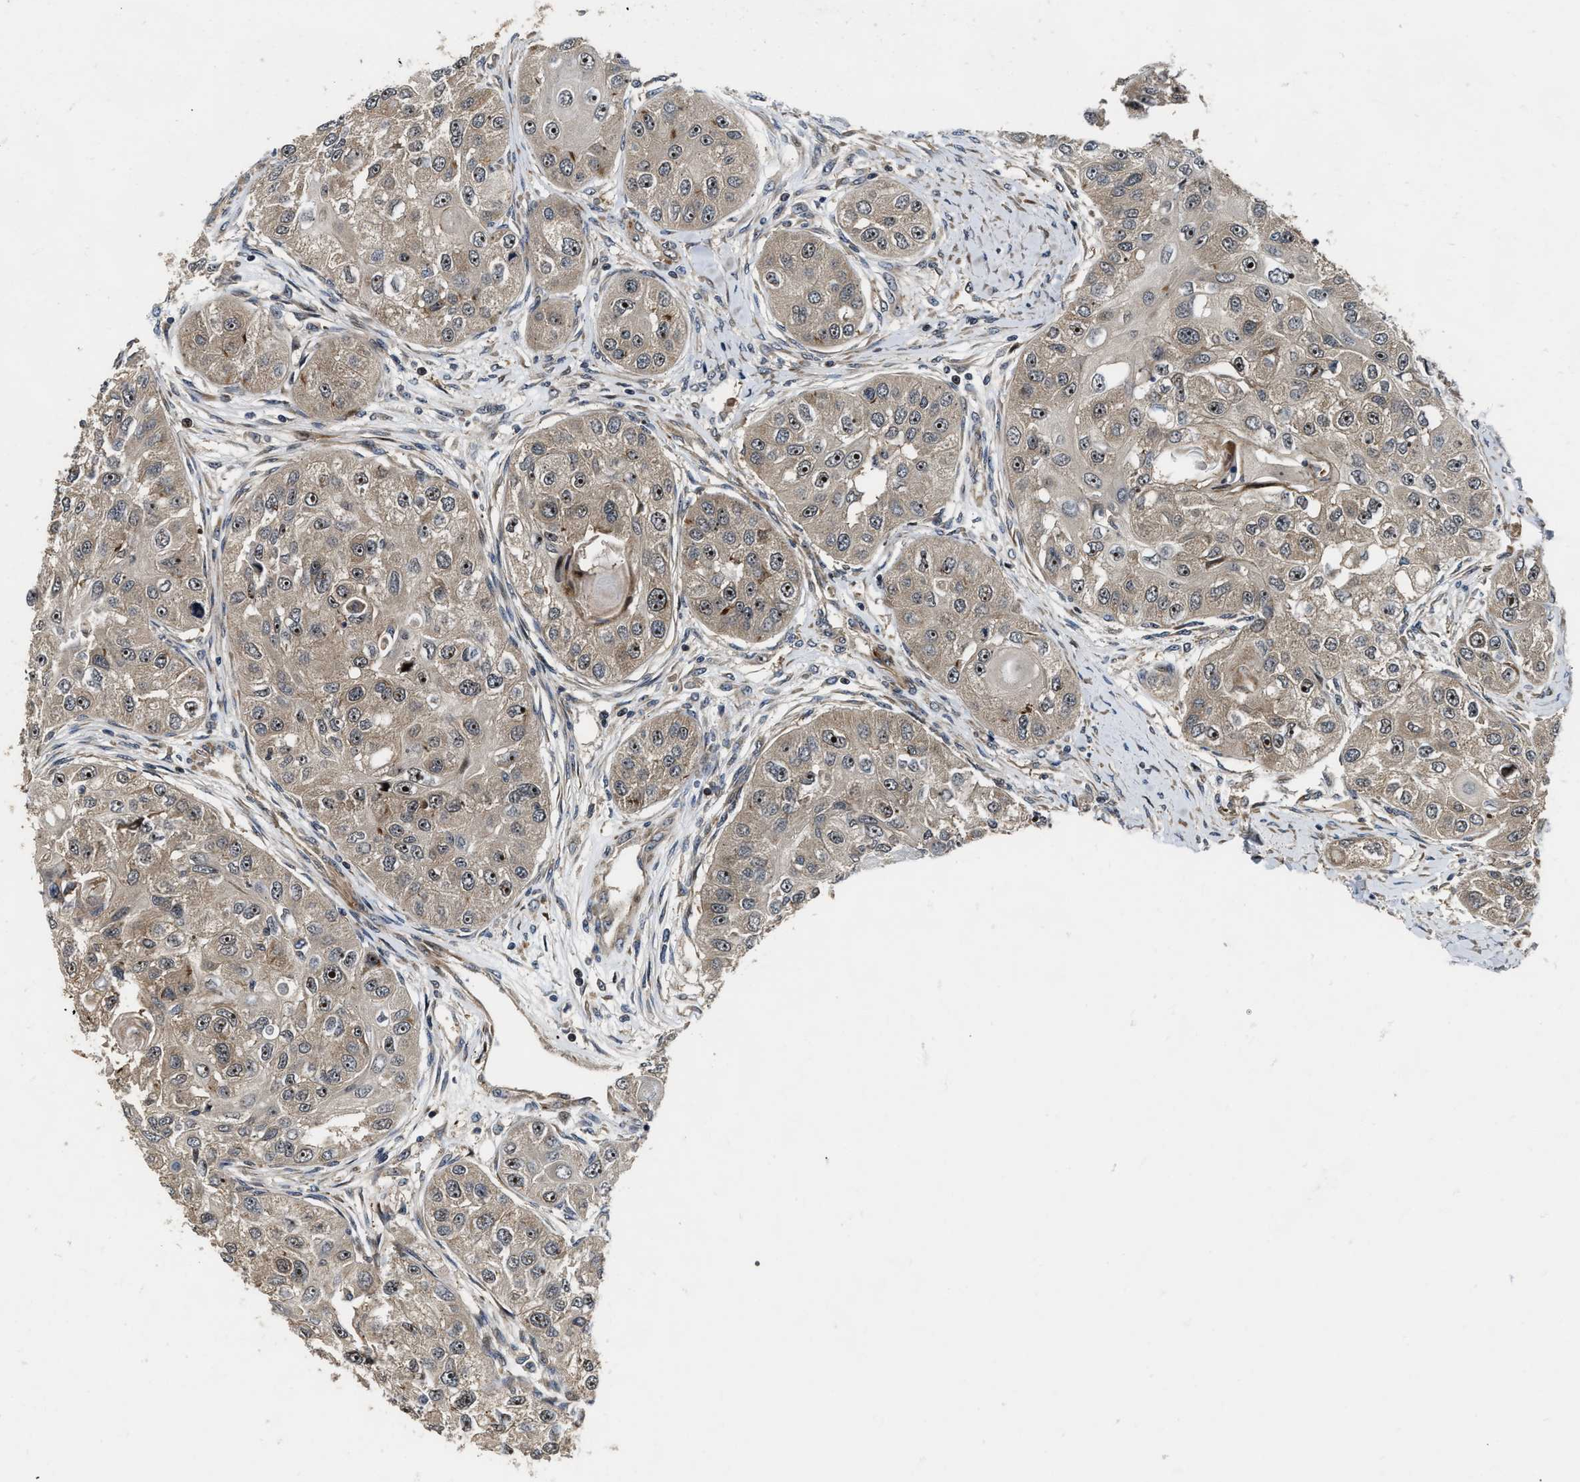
{"staining": {"intensity": "moderate", "quantity": ">75%", "location": "nuclear"}, "tissue": "head and neck cancer", "cell_type": "Tumor cells", "image_type": "cancer", "snomed": [{"axis": "morphology", "description": "Normal tissue, NOS"}, {"axis": "morphology", "description": "Squamous cell carcinoma, NOS"}, {"axis": "topography", "description": "Skeletal muscle"}, {"axis": "topography", "description": "Head-Neck"}], "caption": "Human head and neck squamous cell carcinoma stained for a protein (brown) displays moderate nuclear positive staining in approximately >75% of tumor cells.", "gene": "ALDH3A2", "patient": {"sex": "male", "age": 51}}